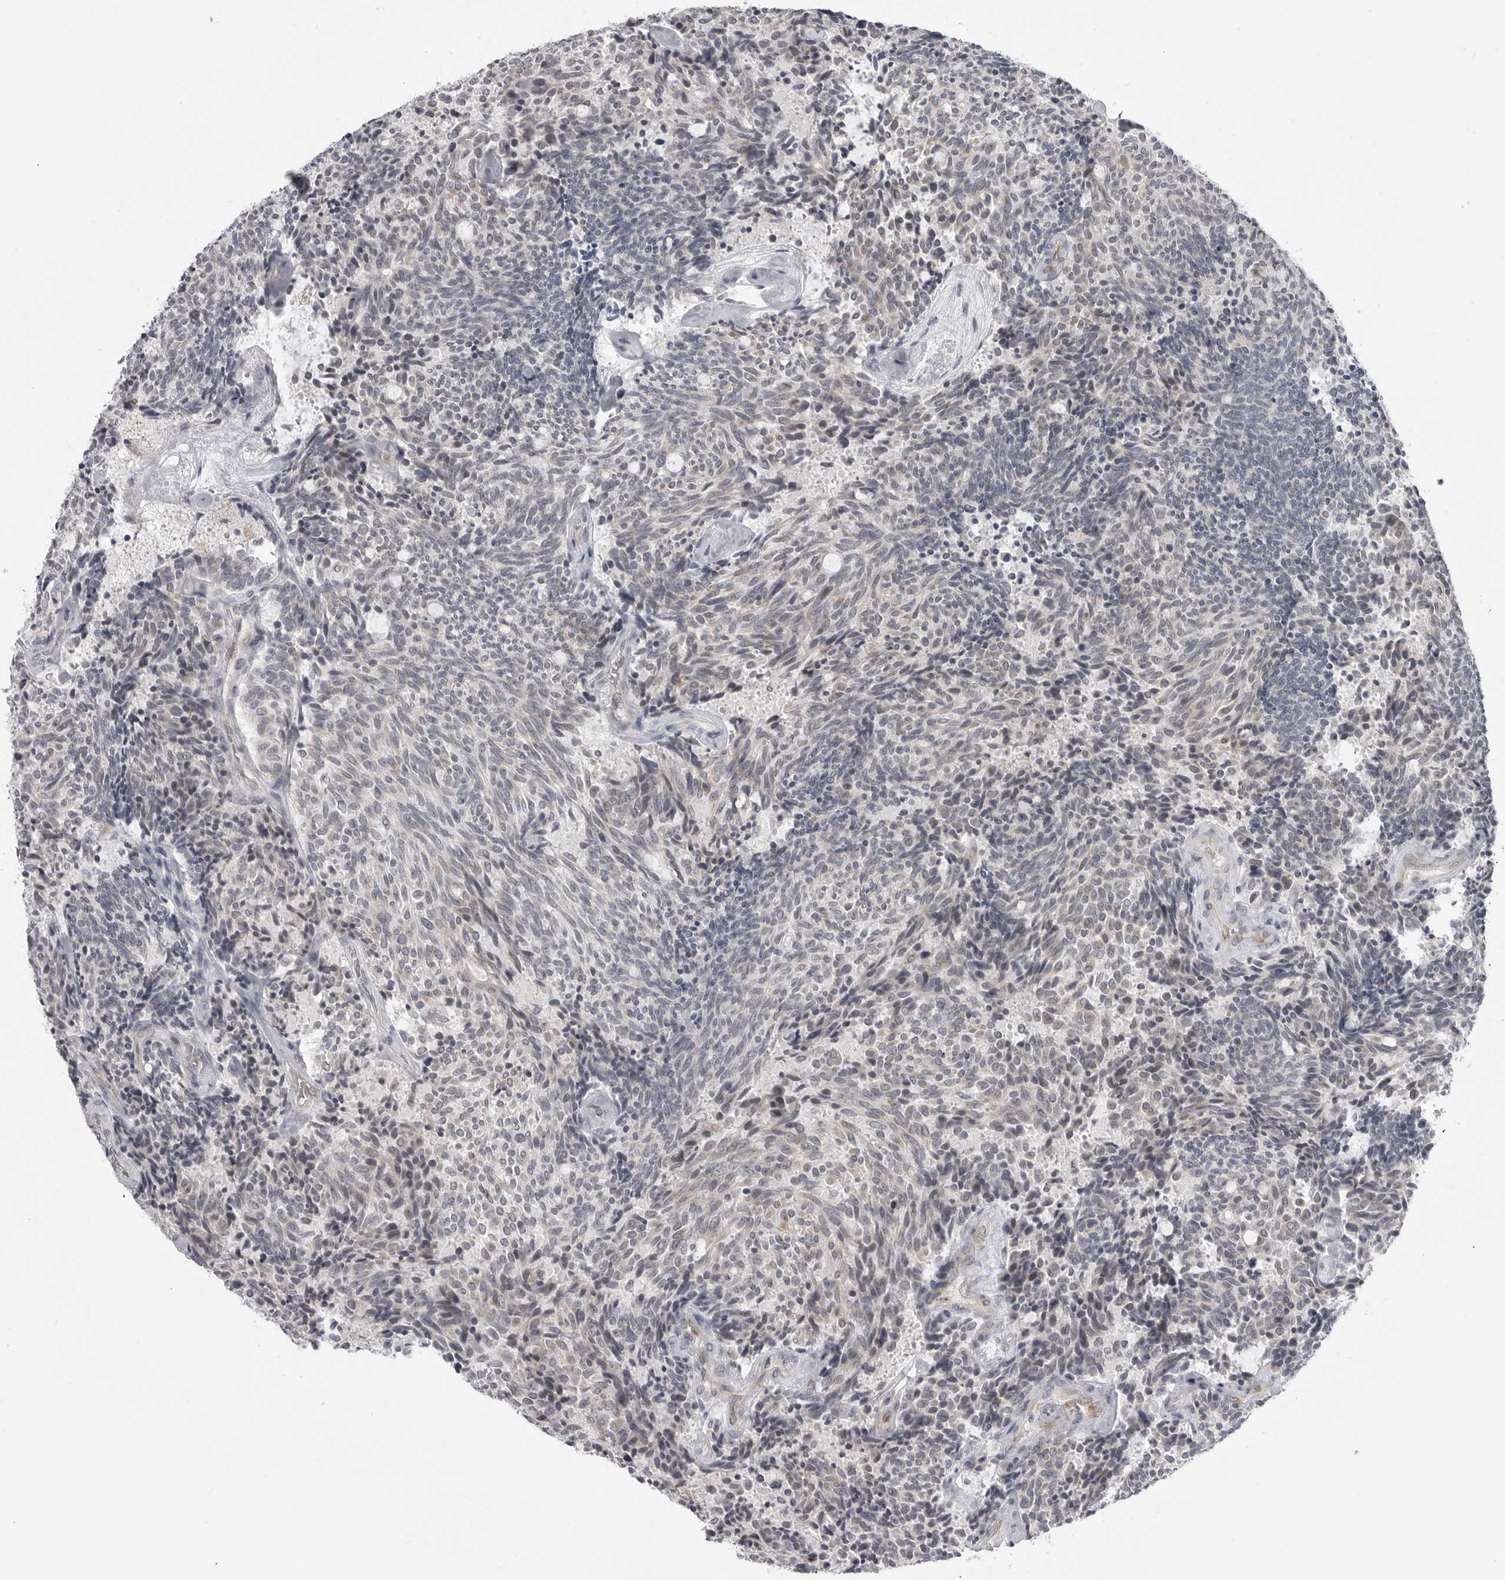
{"staining": {"intensity": "negative", "quantity": "none", "location": "none"}, "tissue": "carcinoid", "cell_type": "Tumor cells", "image_type": "cancer", "snomed": [{"axis": "morphology", "description": "Carcinoid, malignant, NOS"}, {"axis": "topography", "description": "Pancreas"}], "caption": "Carcinoid was stained to show a protein in brown. There is no significant positivity in tumor cells.", "gene": "LRRC45", "patient": {"sex": "female", "age": 54}}